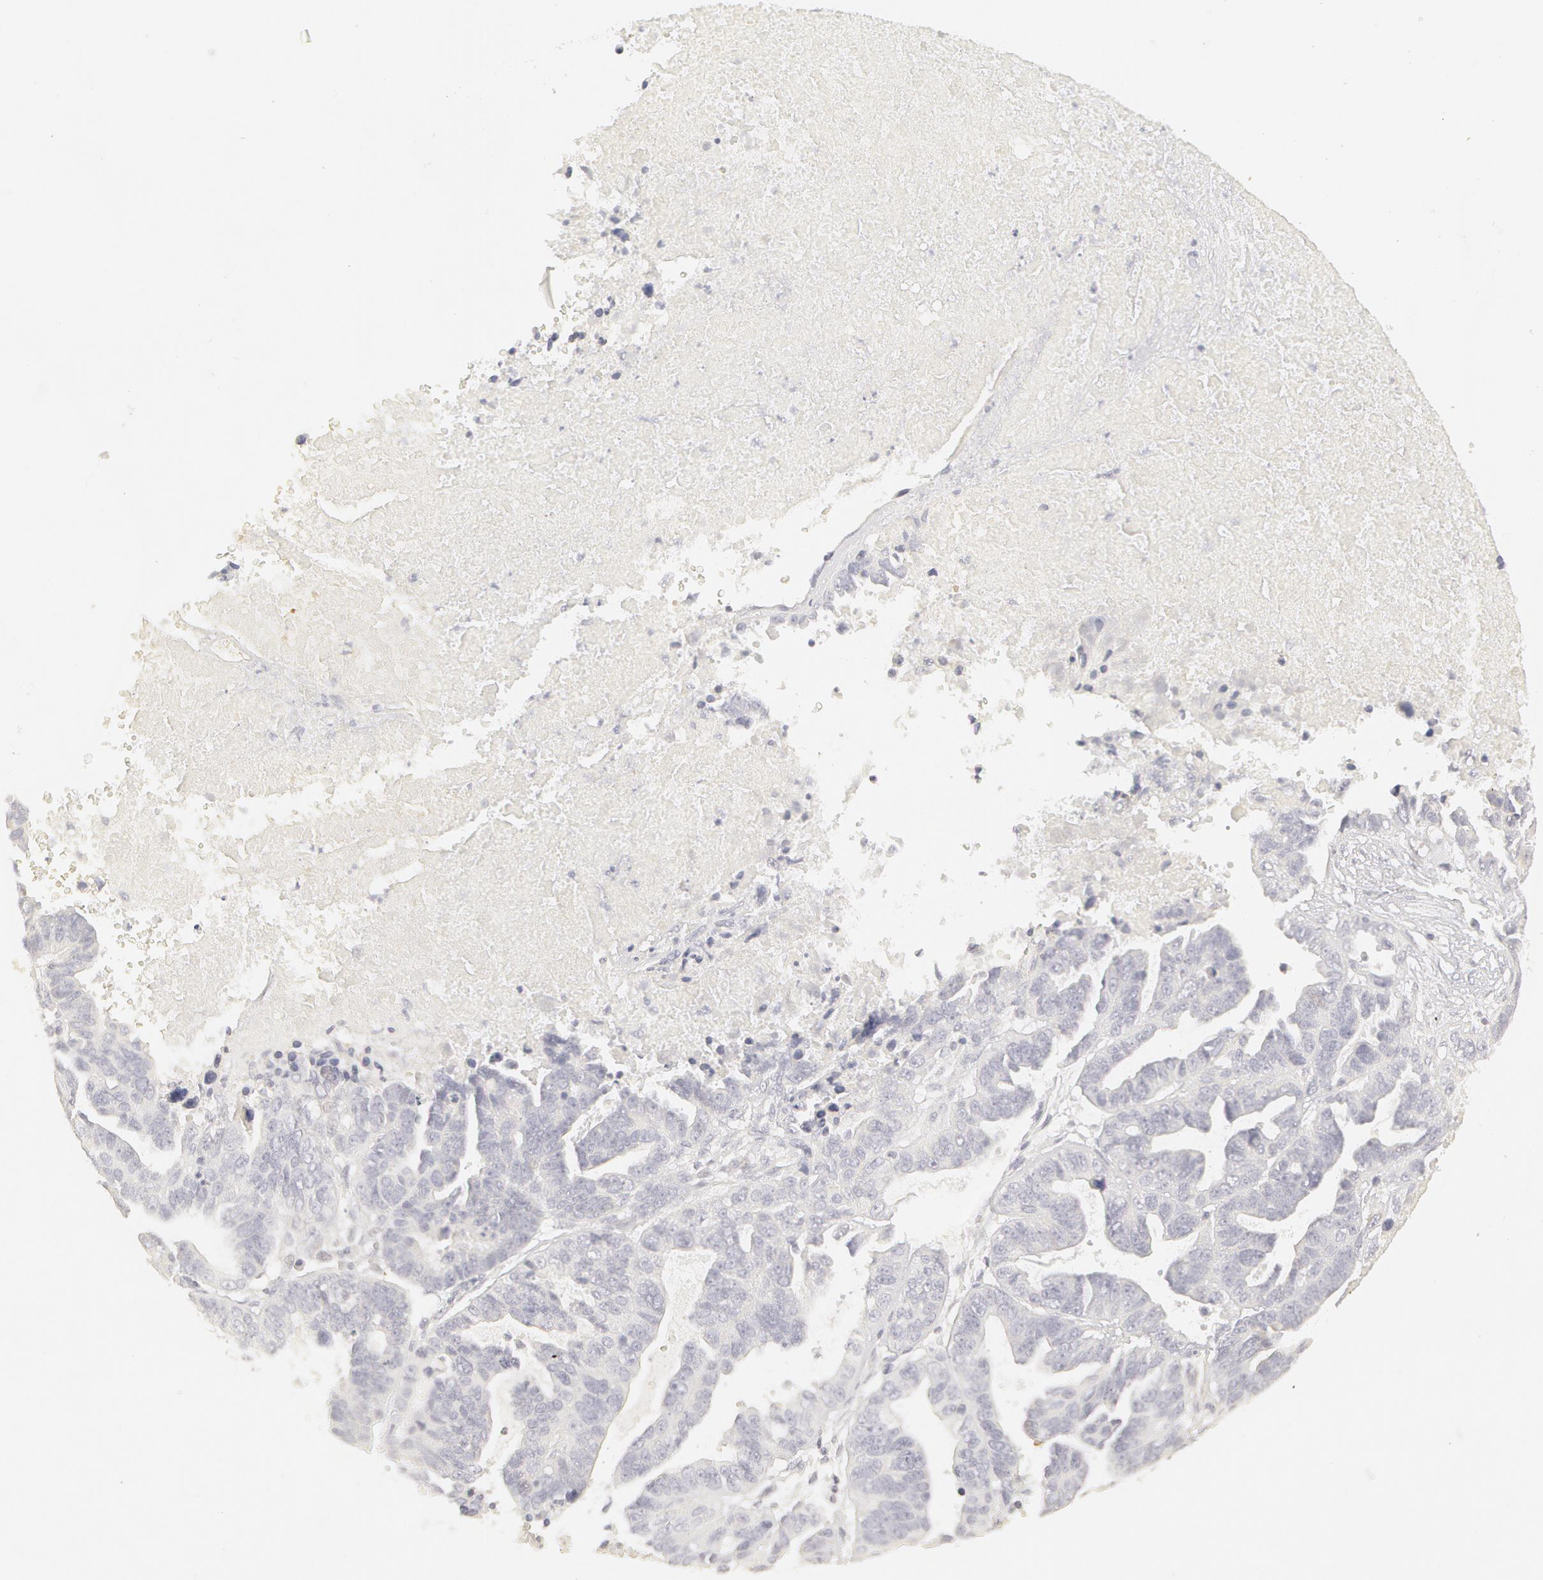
{"staining": {"intensity": "negative", "quantity": "none", "location": "none"}, "tissue": "ovarian cancer", "cell_type": "Tumor cells", "image_type": "cancer", "snomed": [{"axis": "morphology", "description": "Carcinoma, endometroid"}, {"axis": "morphology", "description": "Cystadenocarcinoma, serous, NOS"}, {"axis": "topography", "description": "Ovary"}], "caption": "Tumor cells show no significant staining in ovarian endometroid carcinoma.", "gene": "ABCB1", "patient": {"sex": "female", "age": 45}}